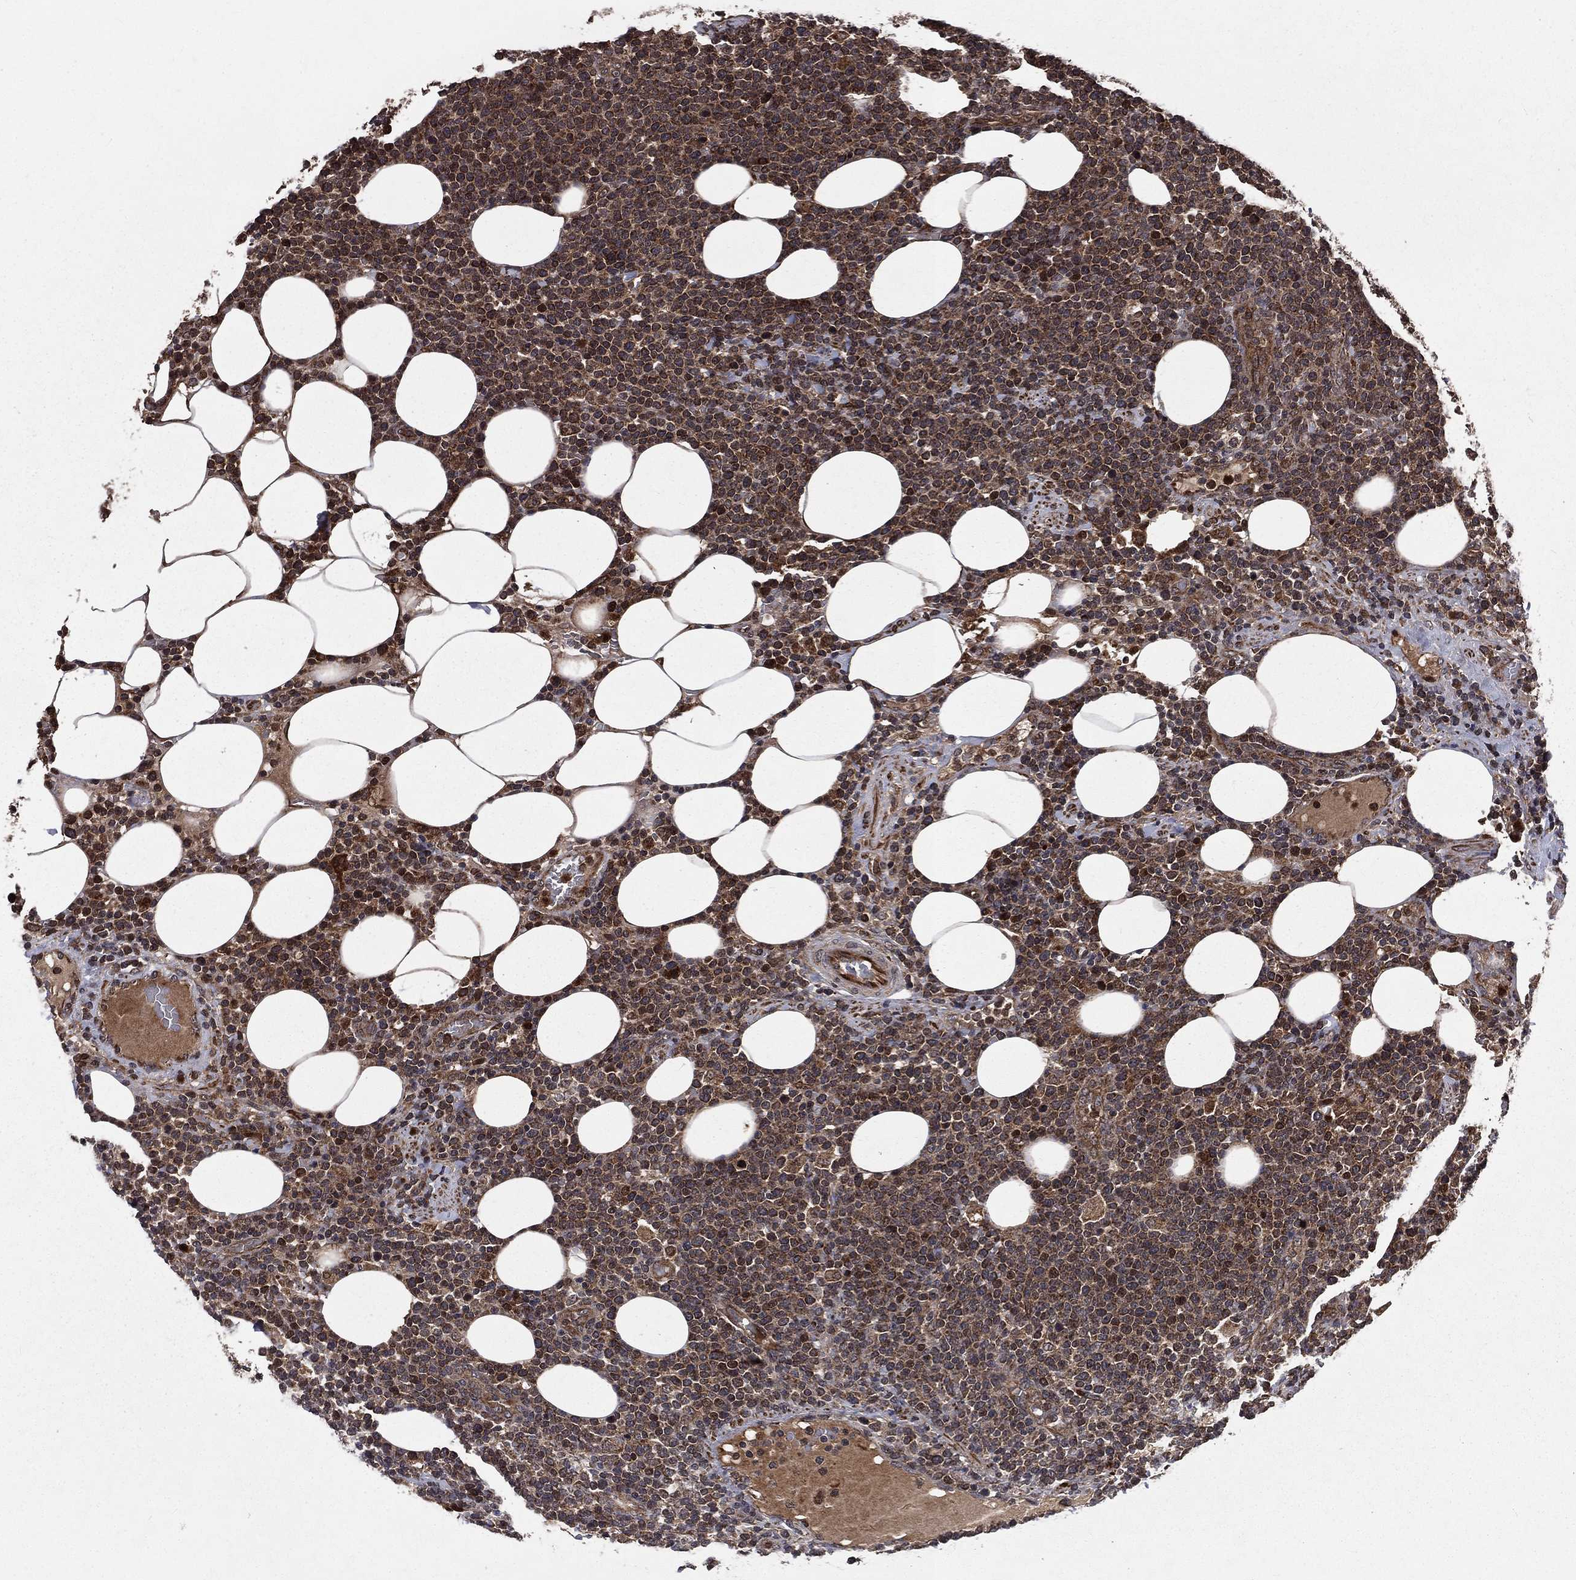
{"staining": {"intensity": "moderate", "quantity": "<25%", "location": "cytoplasmic/membranous,nuclear"}, "tissue": "lymphoma", "cell_type": "Tumor cells", "image_type": "cancer", "snomed": [{"axis": "morphology", "description": "Malignant lymphoma, non-Hodgkin's type, High grade"}, {"axis": "topography", "description": "Lymph node"}], "caption": "The micrograph shows a brown stain indicating the presence of a protein in the cytoplasmic/membranous and nuclear of tumor cells in malignant lymphoma, non-Hodgkin's type (high-grade). The staining was performed using DAB to visualize the protein expression in brown, while the nuclei were stained in blue with hematoxylin (Magnification: 20x).", "gene": "LENG8", "patient": {"sex": "male", "age": 61}}